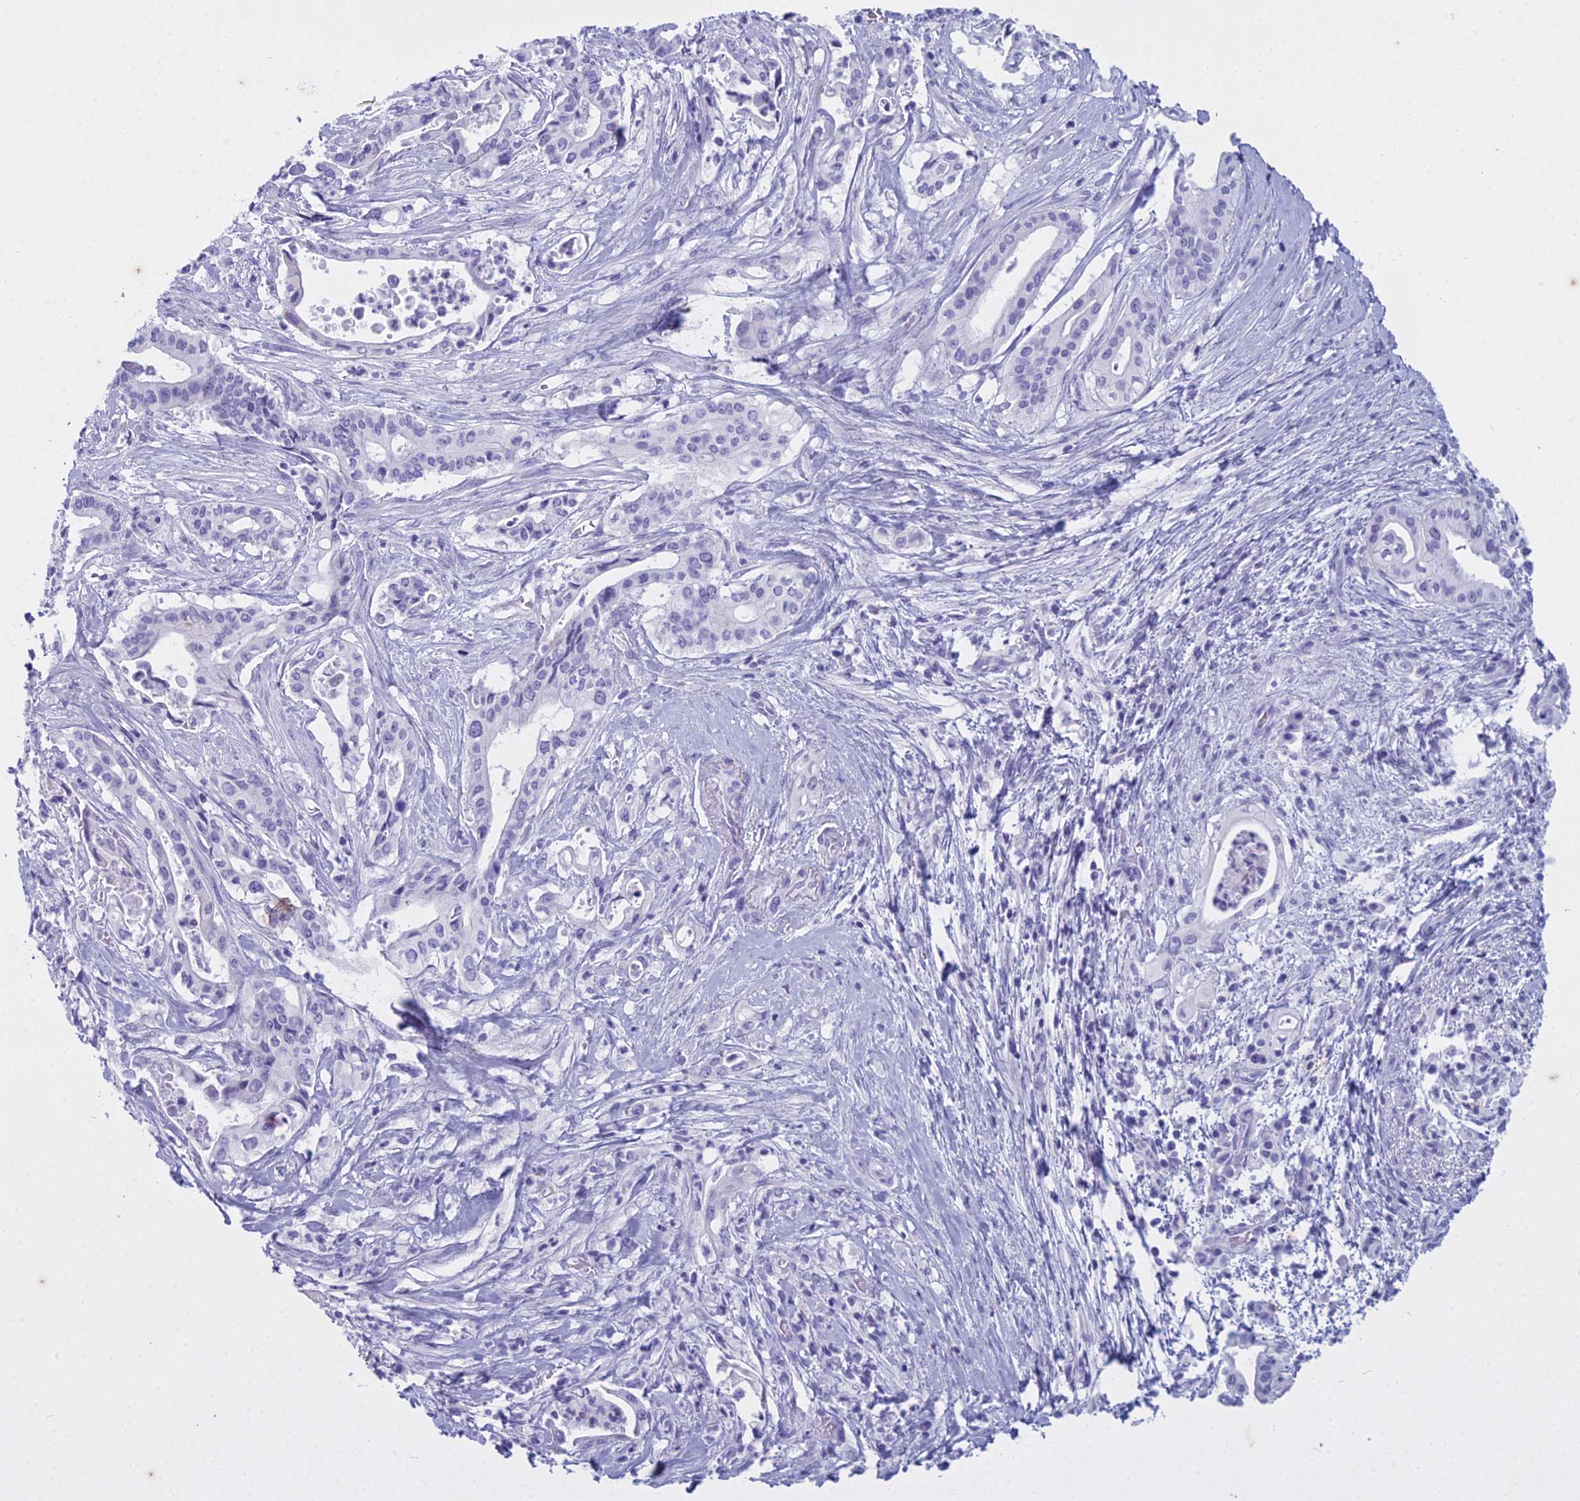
{"staining": {"intensity": "negative", "quantity": "none", "location": "none"}, "tissue": "pancreatic cancer", "cell_type": "Tumor cells", "image_type": "cancer", "snomed": [{"axis": "morphology", "description": "Adenocarcinoma, NOS"}, {"axis": "topography", "description": "Pancreas"}], "caption": "Immunohistochemistry image of neoplastic tissue: human pancreatic adenocarcinoma stained with DAB (3,3'-diaminobenzidine) shows no significant protein expression in tumor cells.", "gene": "HMGB4", "patient": {"sex": "female", "age": 77}}